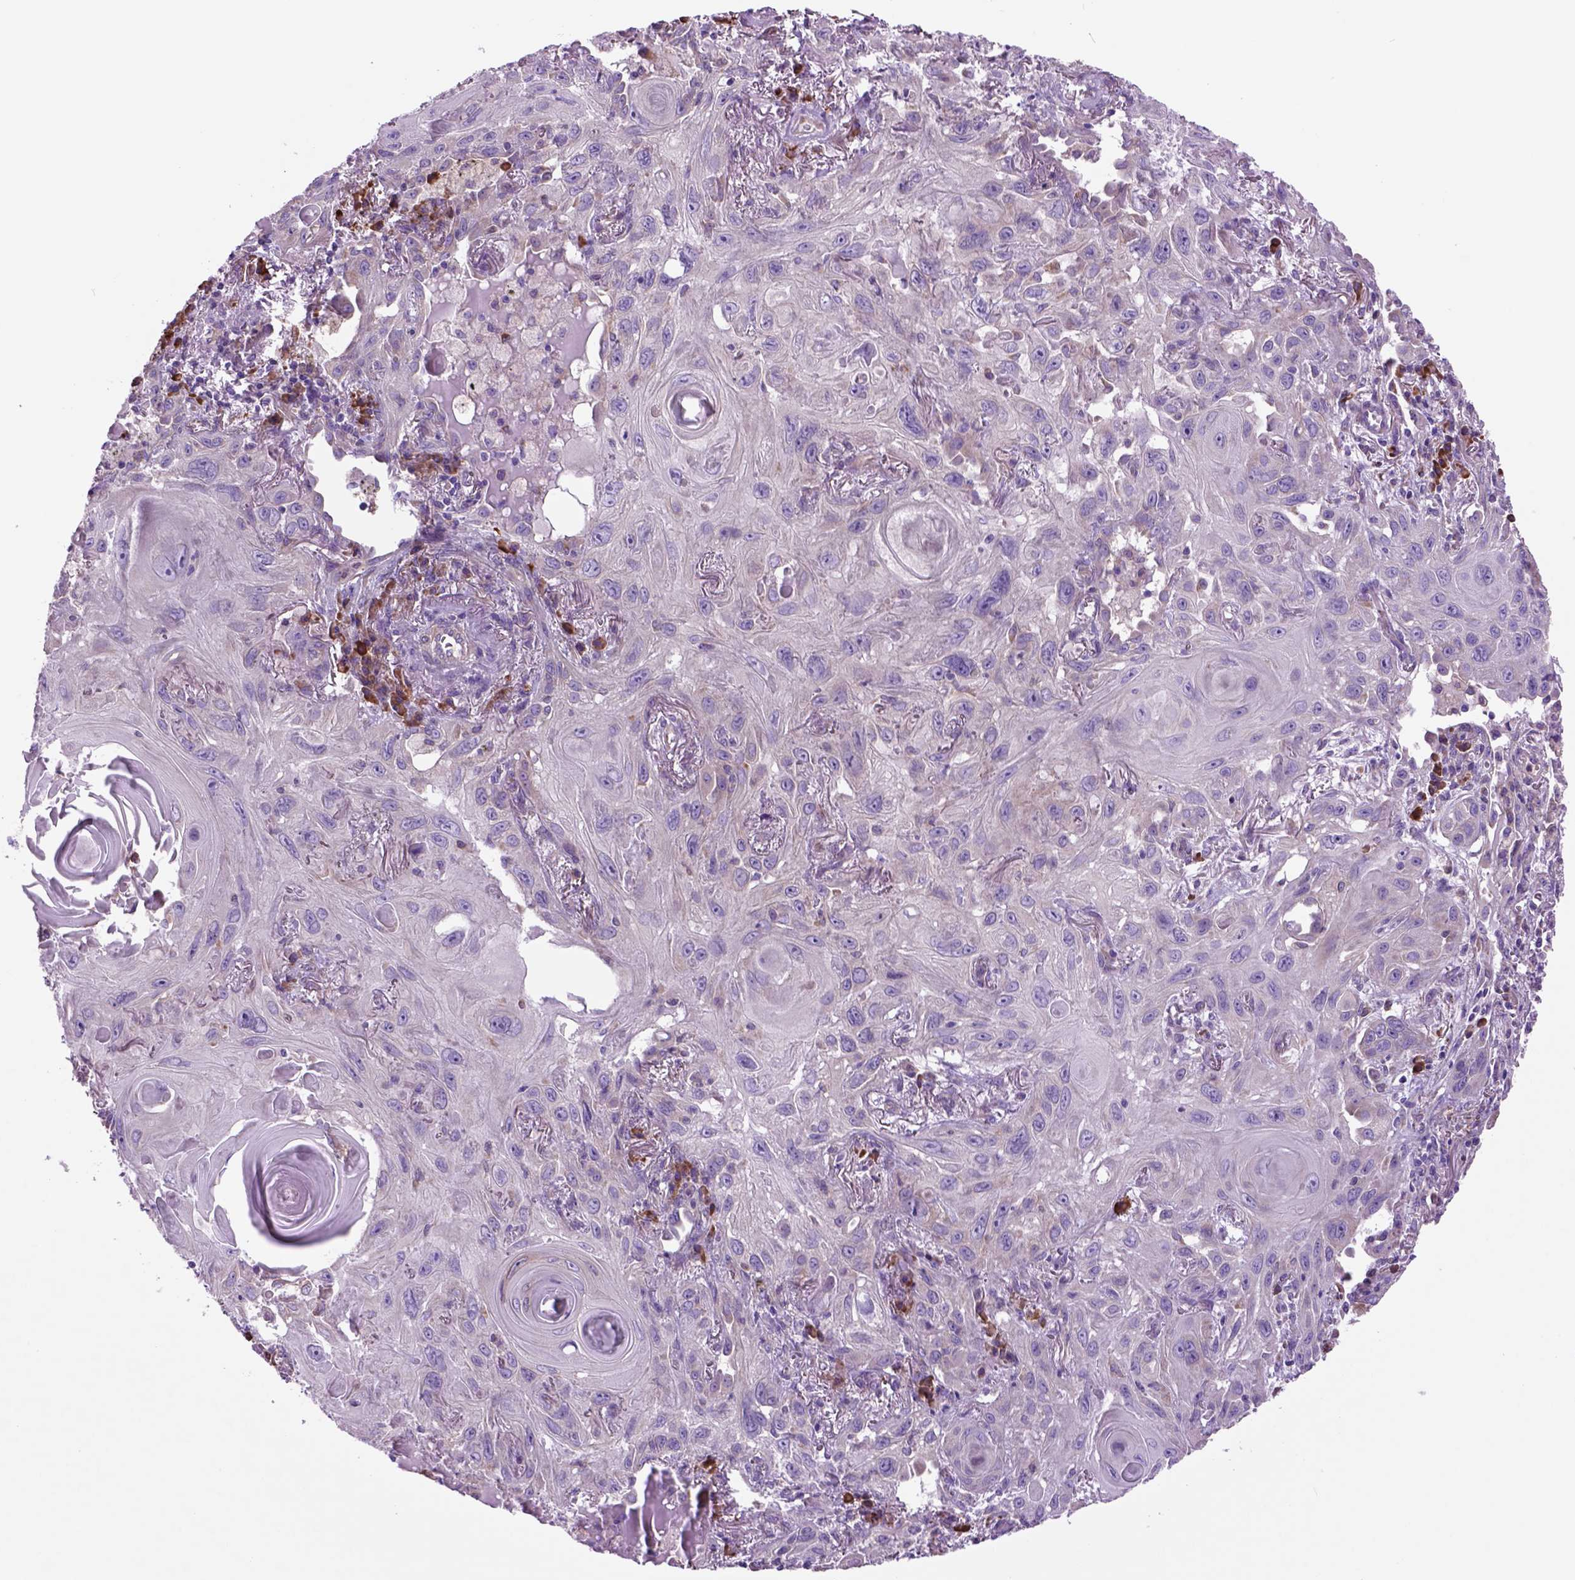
{"staining": {"intensity": "negative", "quantity": "none", "location": "none"}, "tissue": "lung cancer", "cell_type": "Tumor cells", "image_type": "cancer", "snomed": [{"axis": "morphology", "description": "Squamous cell carcinoma, NOS"}, {"axis": "topography", "description": "Lung"}], "caption": "This is an IHC micrograph of human lung cancer. There is no expression in tumor cells.", "gene": "PIAS3", "patient": {"sex": "male", "age": 79}}